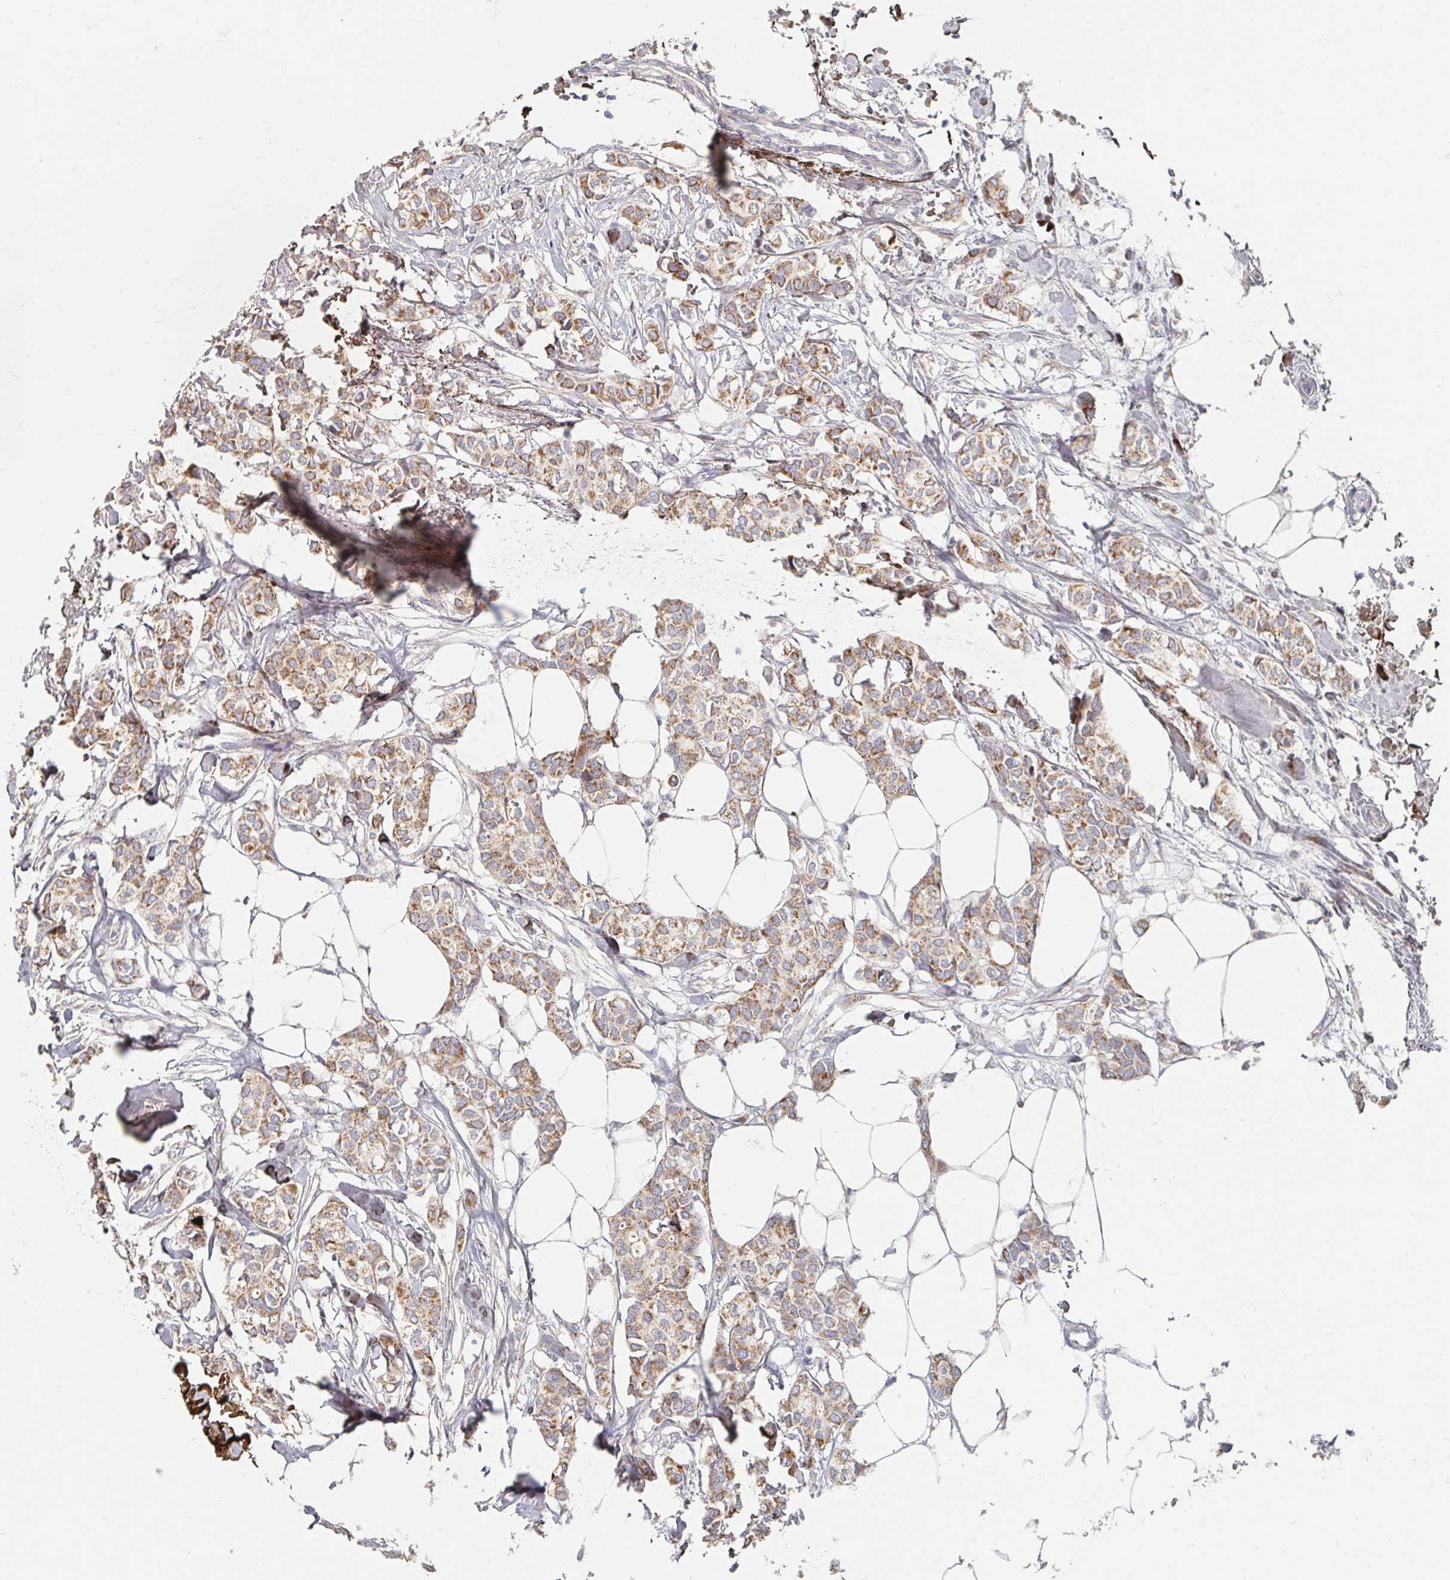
{"staining": {"intensity": "moderate", "quantity": ">75%", "location": "cytoplasmic/membranous"}, "tissue": "breast cancer", "cell_type": "Tumor cells", "image_type": "cancer", "snomed": [{"axis": "morphology", "description": "Duct carcinoma"}, {"axis": "topography", "description": "Breast"}], "caption": "Moderate cytoplasmic/membranous positivity is seen in about >75% of tumor cells in intraductal carcinoma (breast). (Brightfield microscopy of DAB IHC at high magnification).", "gene": "MAVS", "patient": {"sex": "female", "age": 62}}